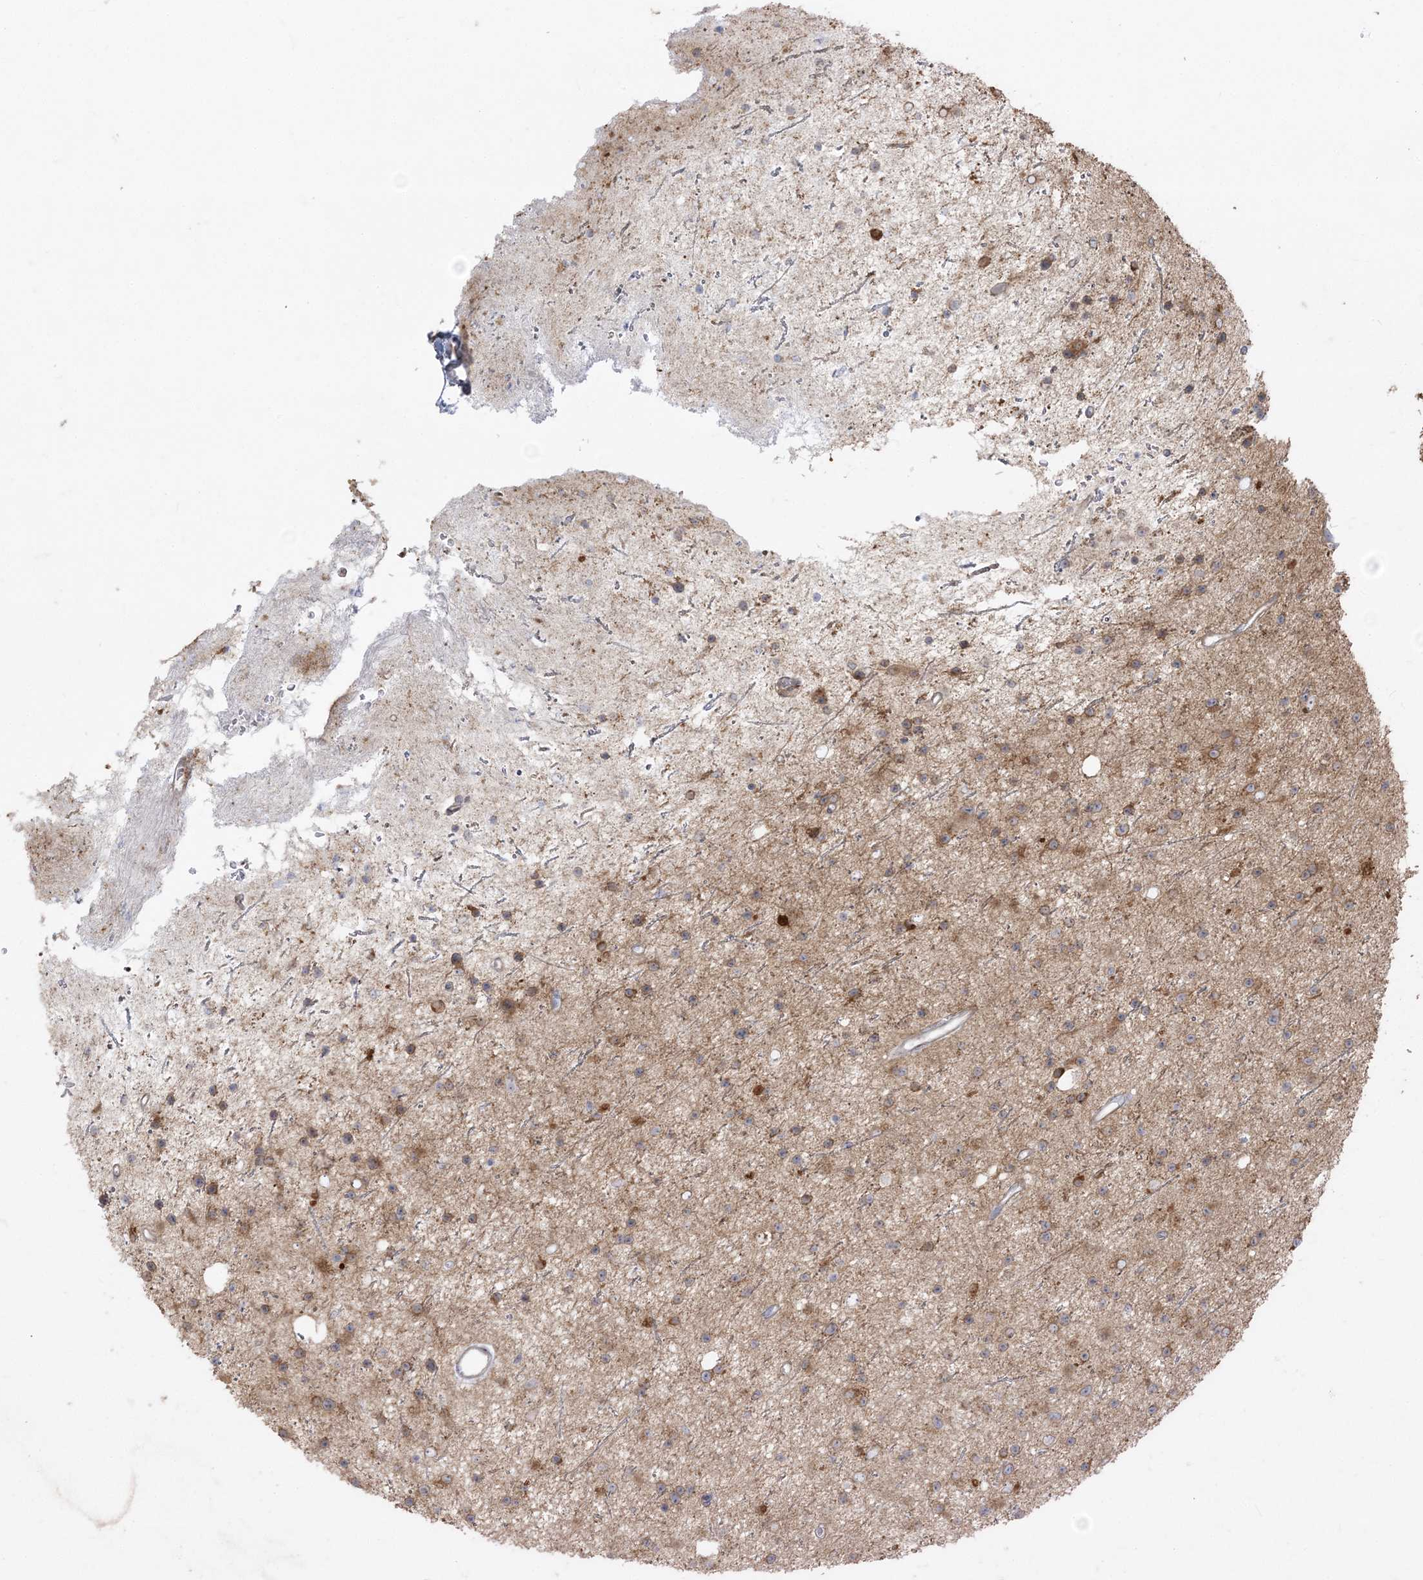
{"staining": {"intensity": "moderate", "quantity": "25%-75%", "location": "cytoplasmic/membranous"}, "tissue": "glioma", "cell_type": "Tumor cells", "image_type": "cancer", "snomed": [{"axis": "morphology", "description": "Glioma, malignant, Low grade"}, {"axis": "topography", "description": "Cerebral cortex"}], "caption": "Immunohistochemistry staining of glioma, which exhibits medium levels of moderate cytoplasmic/membranous expression in about 25%-75% of tumor cells indicating moderate cytoplasmic/membranous protein positivity. The staining was performed using DAB (3,3'-diaminobenzidine) (brown) for protein detection and nuclei were counterstained in hematoxylin (blue).", "gene": "ZC3H6", "patient": {"sex": "female", "age": 39}}